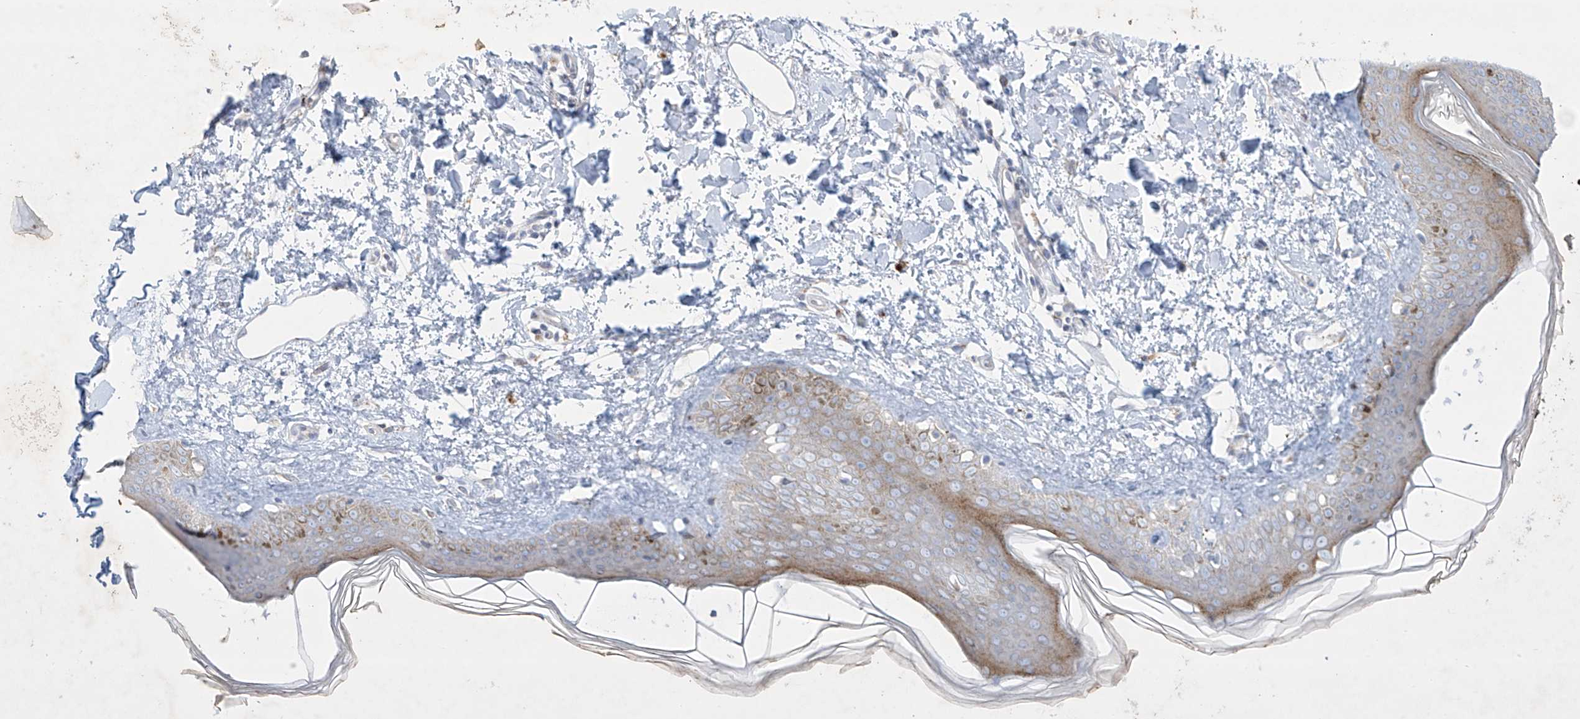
{"staining": {"intensity": "negative", "quantity": "none", "location": "none"}, "tissue": "skin", "cell_type": "Fibroblasts", "image_type": "normal", "snomed": [{"axis": "morphology", "description": "Normal tissue, NOS"}, {"axis": "topography", "description": "Skin"}], "caption": "IHC image of benign human skin stained for a protein (brown), which displays no positivity in fibroblasts.", "gene": "GPR137C", "patient": {"sex": "female", "age": 58}}